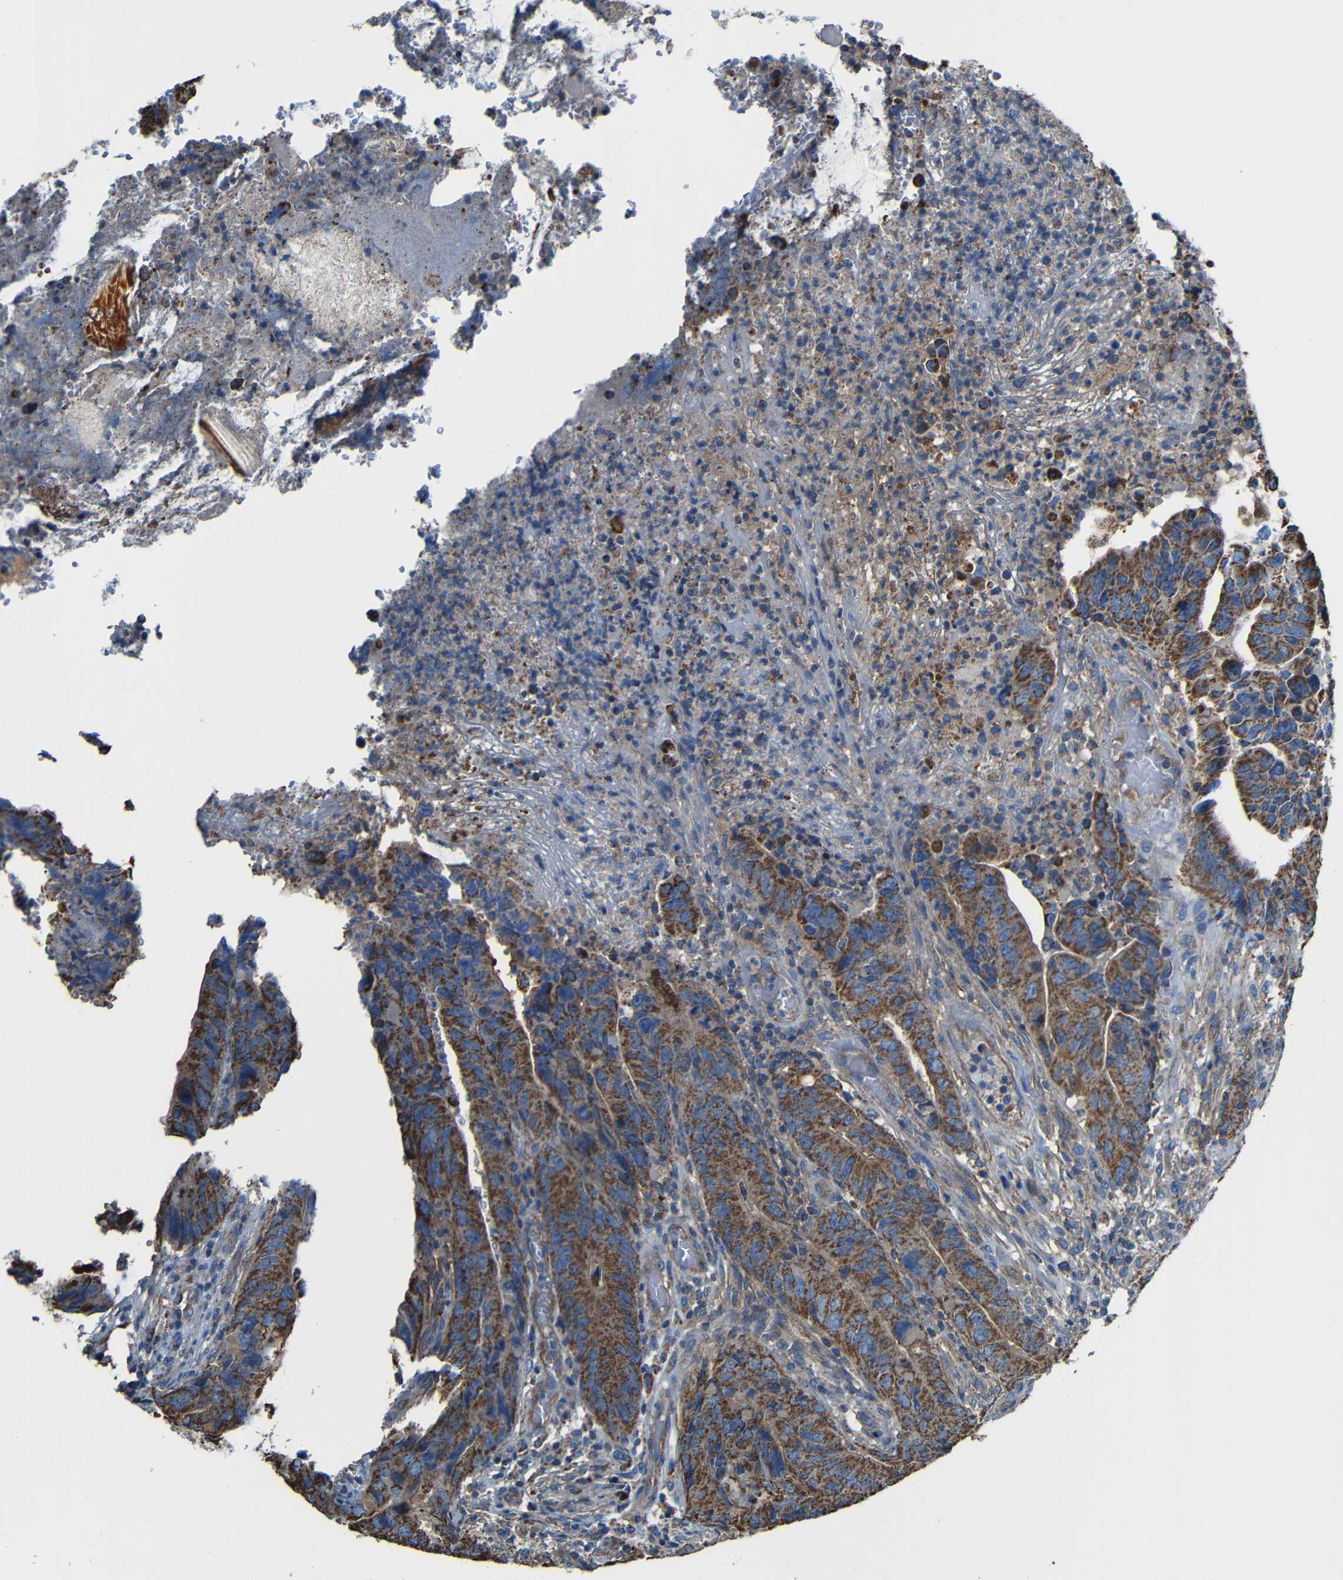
{"staining": {"intensity": "strong", "quantity": ">75%", "location": "cytoplasmic/membranous"}, "tissue": "colorectal cancer", "cell_type": "Tumor cells", "image_type": "cancer", "snomed": [{"axis": "morphology", "description": "Normal tissue, NOS"}, {"axis": "morphology", "description": "Adenocarcinoma, NOS"}, {"axis": "topography", "description": "Colon"}], "caption": "This is an image of immunohistochemistry staining of adenocarcinoma (colorectal), which shows strong positivity in the cytoplasmic/membranous of tumor cells.", "gene": "INTS6L", "patient": {"sex": "male", "age": 56}}